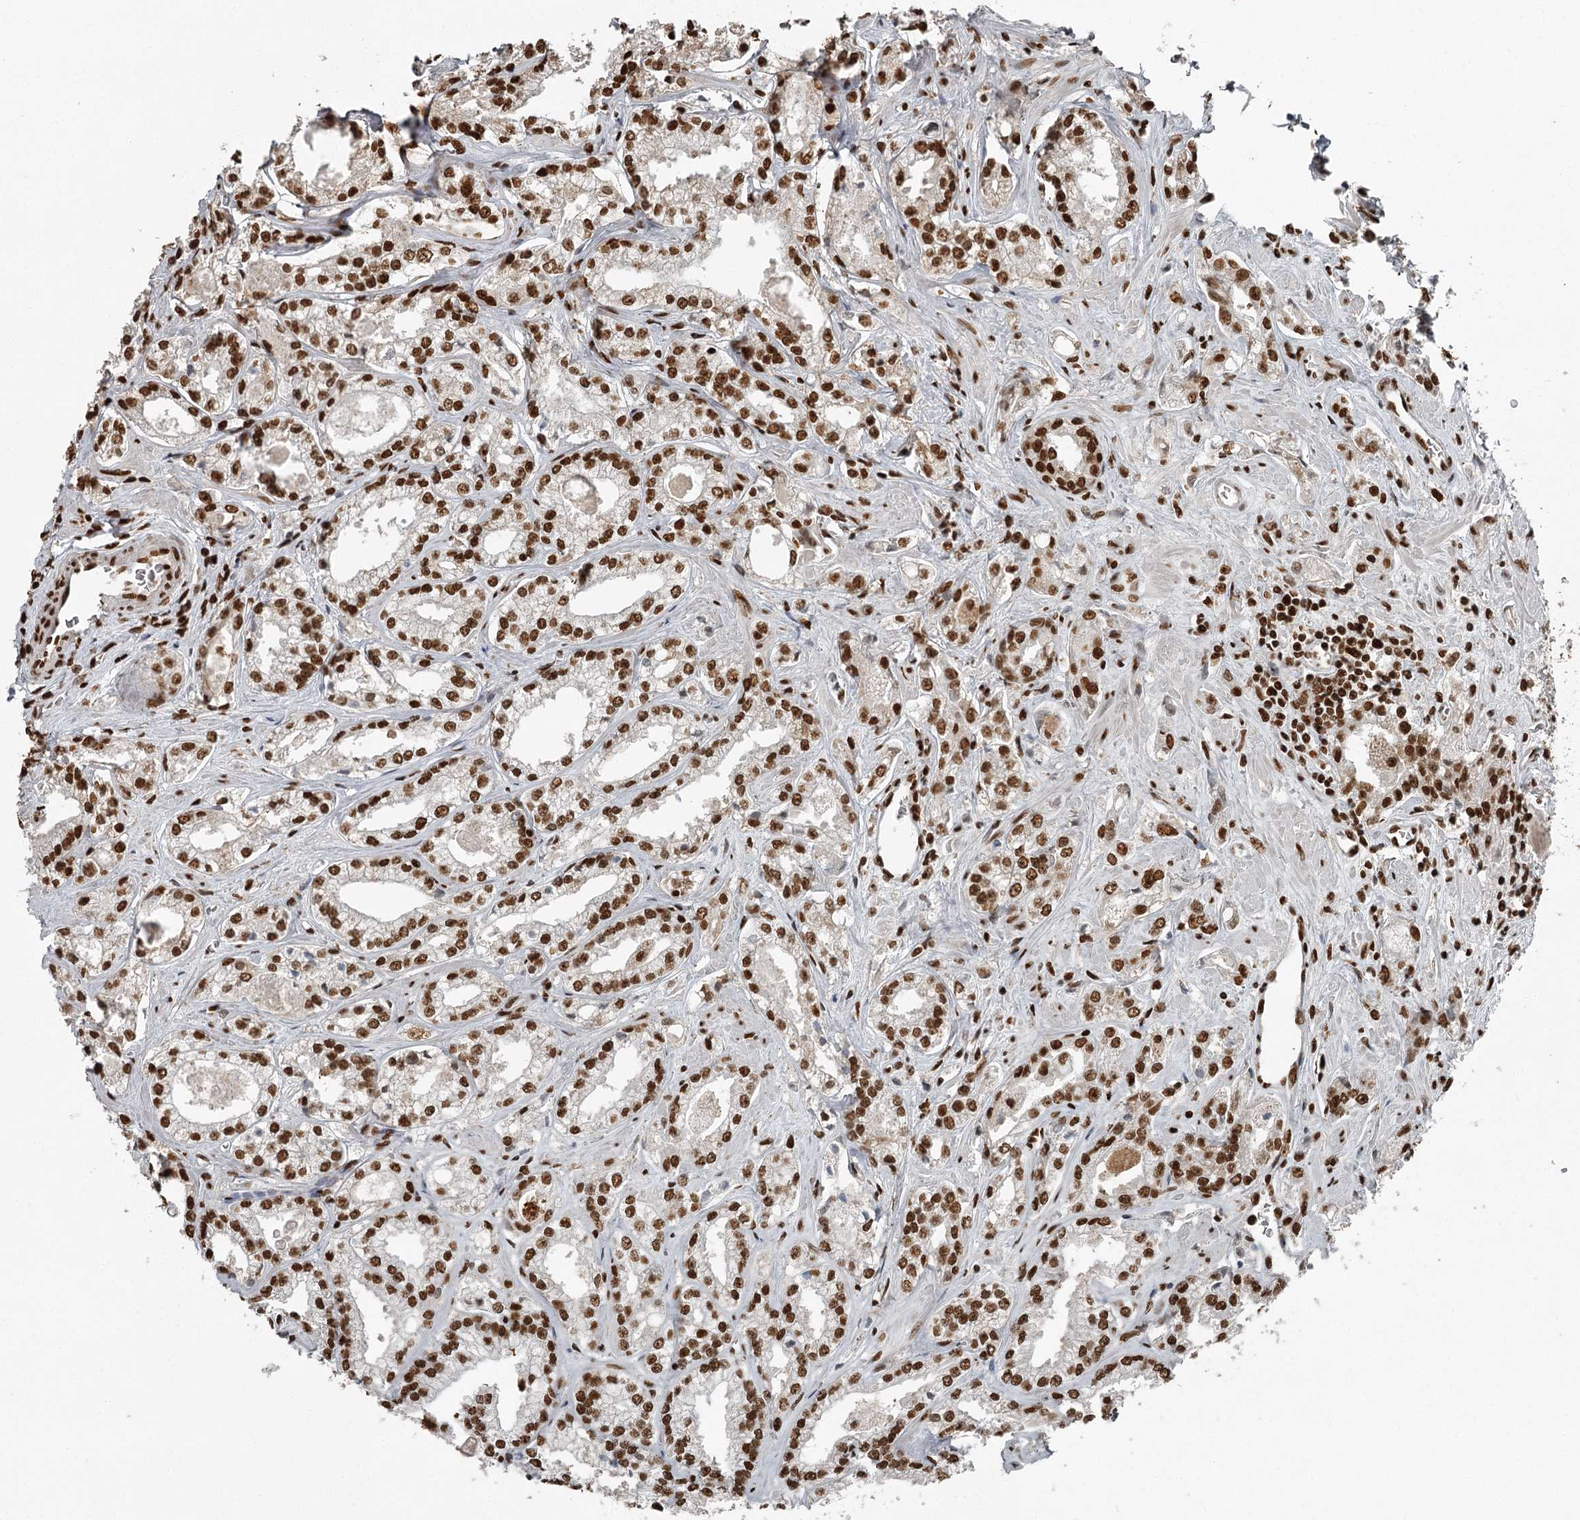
{"staining": {"intensity": "strong", "quantity": ">75%", "location": "nuclear"}, "tissue": "prostate cancer", "cell_type": "Tumor cells", "image_type": "cancer", "snomed": [{"axis": "morphology", "description": "Adenocarcinoma, Low grade"}, {"axis": "topography", "description": "Prostate"}], "caption": "IHC staining of adenocarcinoma (low-grade) (prostate), which demonstrates high levels of strong nuclear staining in approximately >75% of tumor cells indicating strong nuclear protein positivity. The staining was performed using DAB (brown) for protein detection and nuclei were counterstained in hematoxylin (blue).", "gene": "RBBP7", "patient": {"sex": "male", "age": 47}}